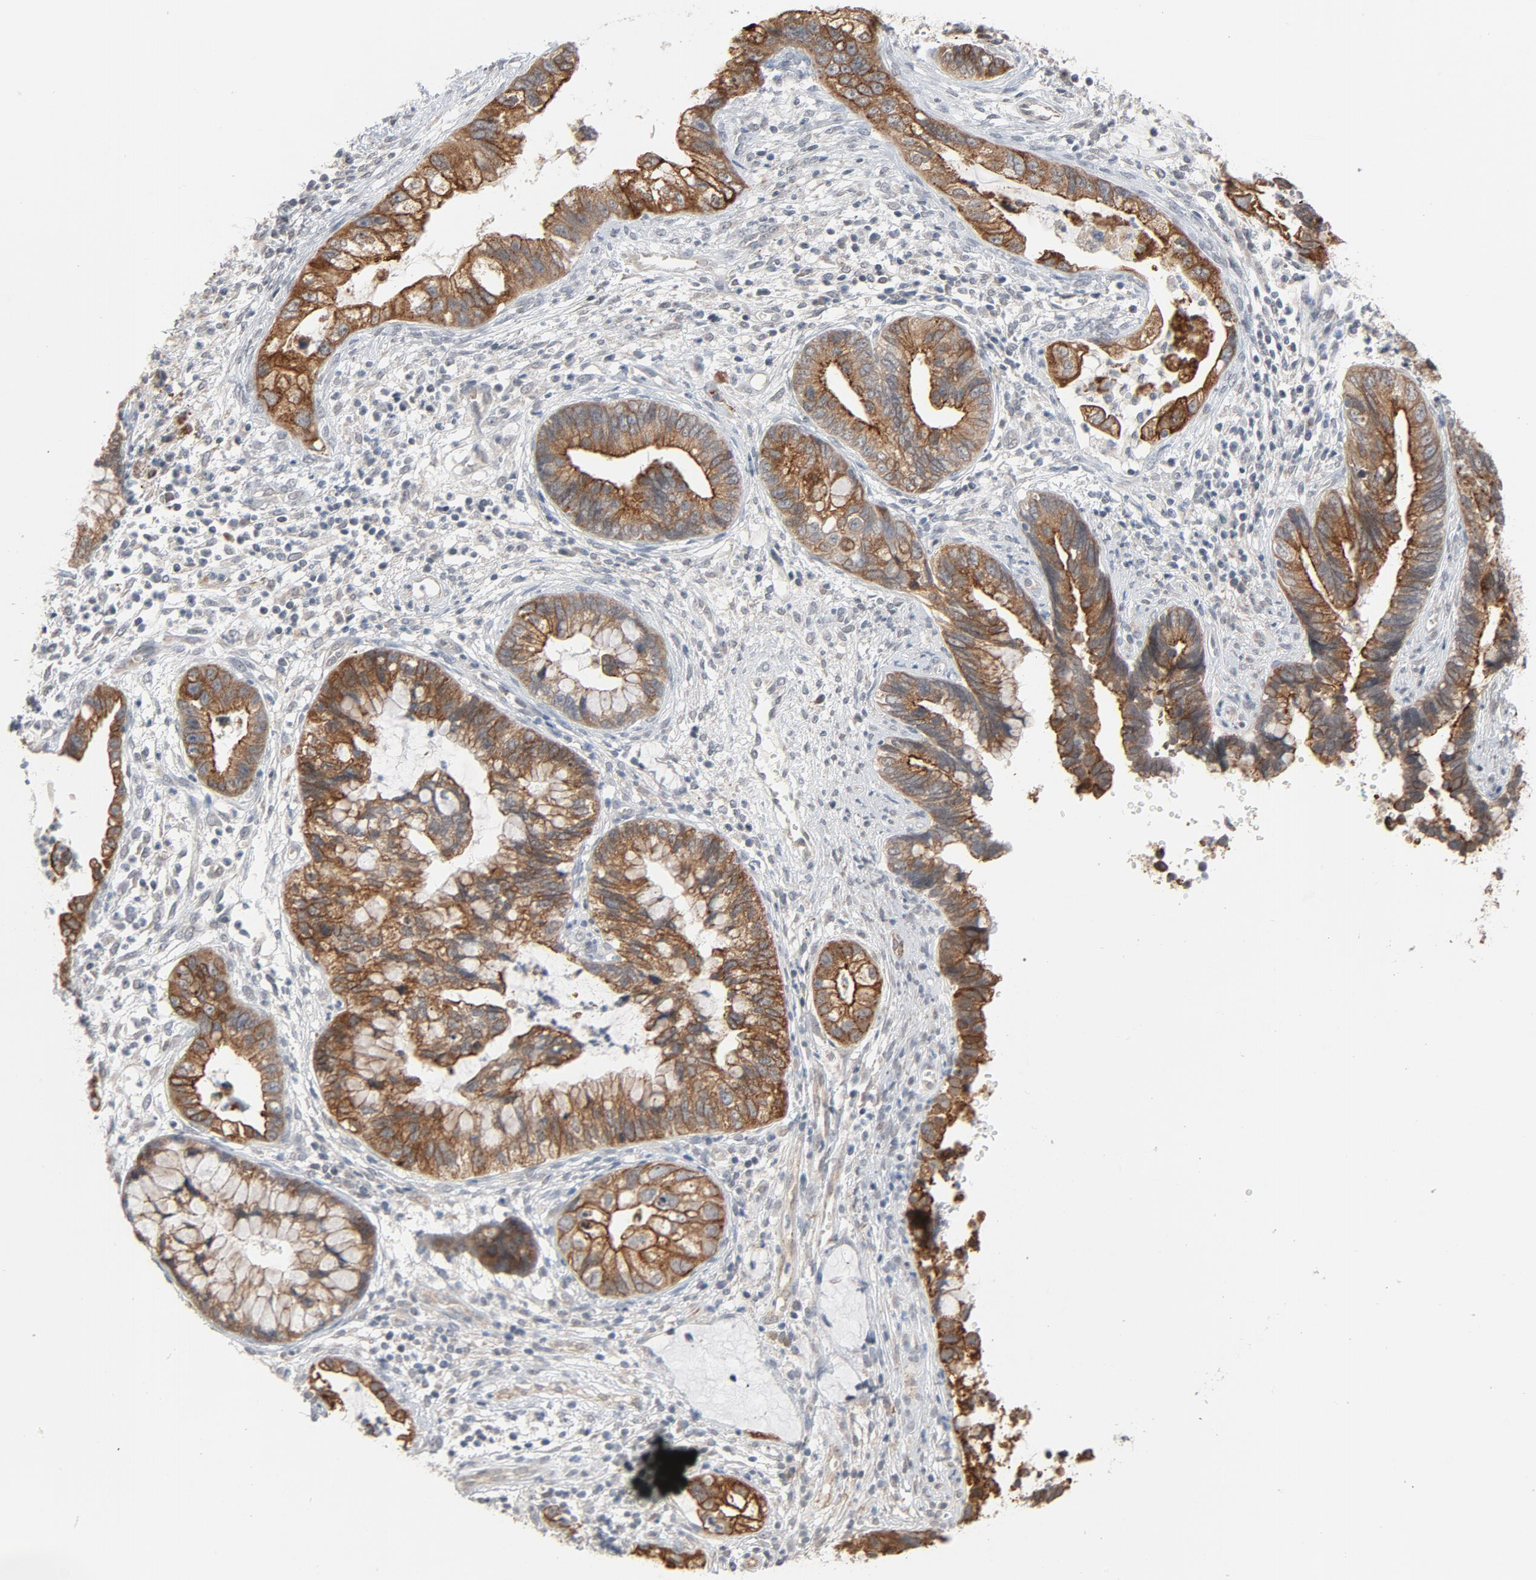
{"staining": {"intensity": "moderate", "quantity": ">75%", "location": "cytoplasmic/membranous"}, "tissue": "cervical cancer", "cell_type": "Tumor cells", "image_type": "cancer", "snomed": [{"axis": "morphology", "description": "Adenocarcinoma, NOS"}, {"axis": "topography", "description": "Cervix"}], "caption": "Tumor cells display medium levels of moderate cytoplasmic/membranous staining in about >75% of cells in human cervical cancer (adenocarcinoma).", "gene": "ITPR3", "patient": {"sex": "female", "age": 44}}